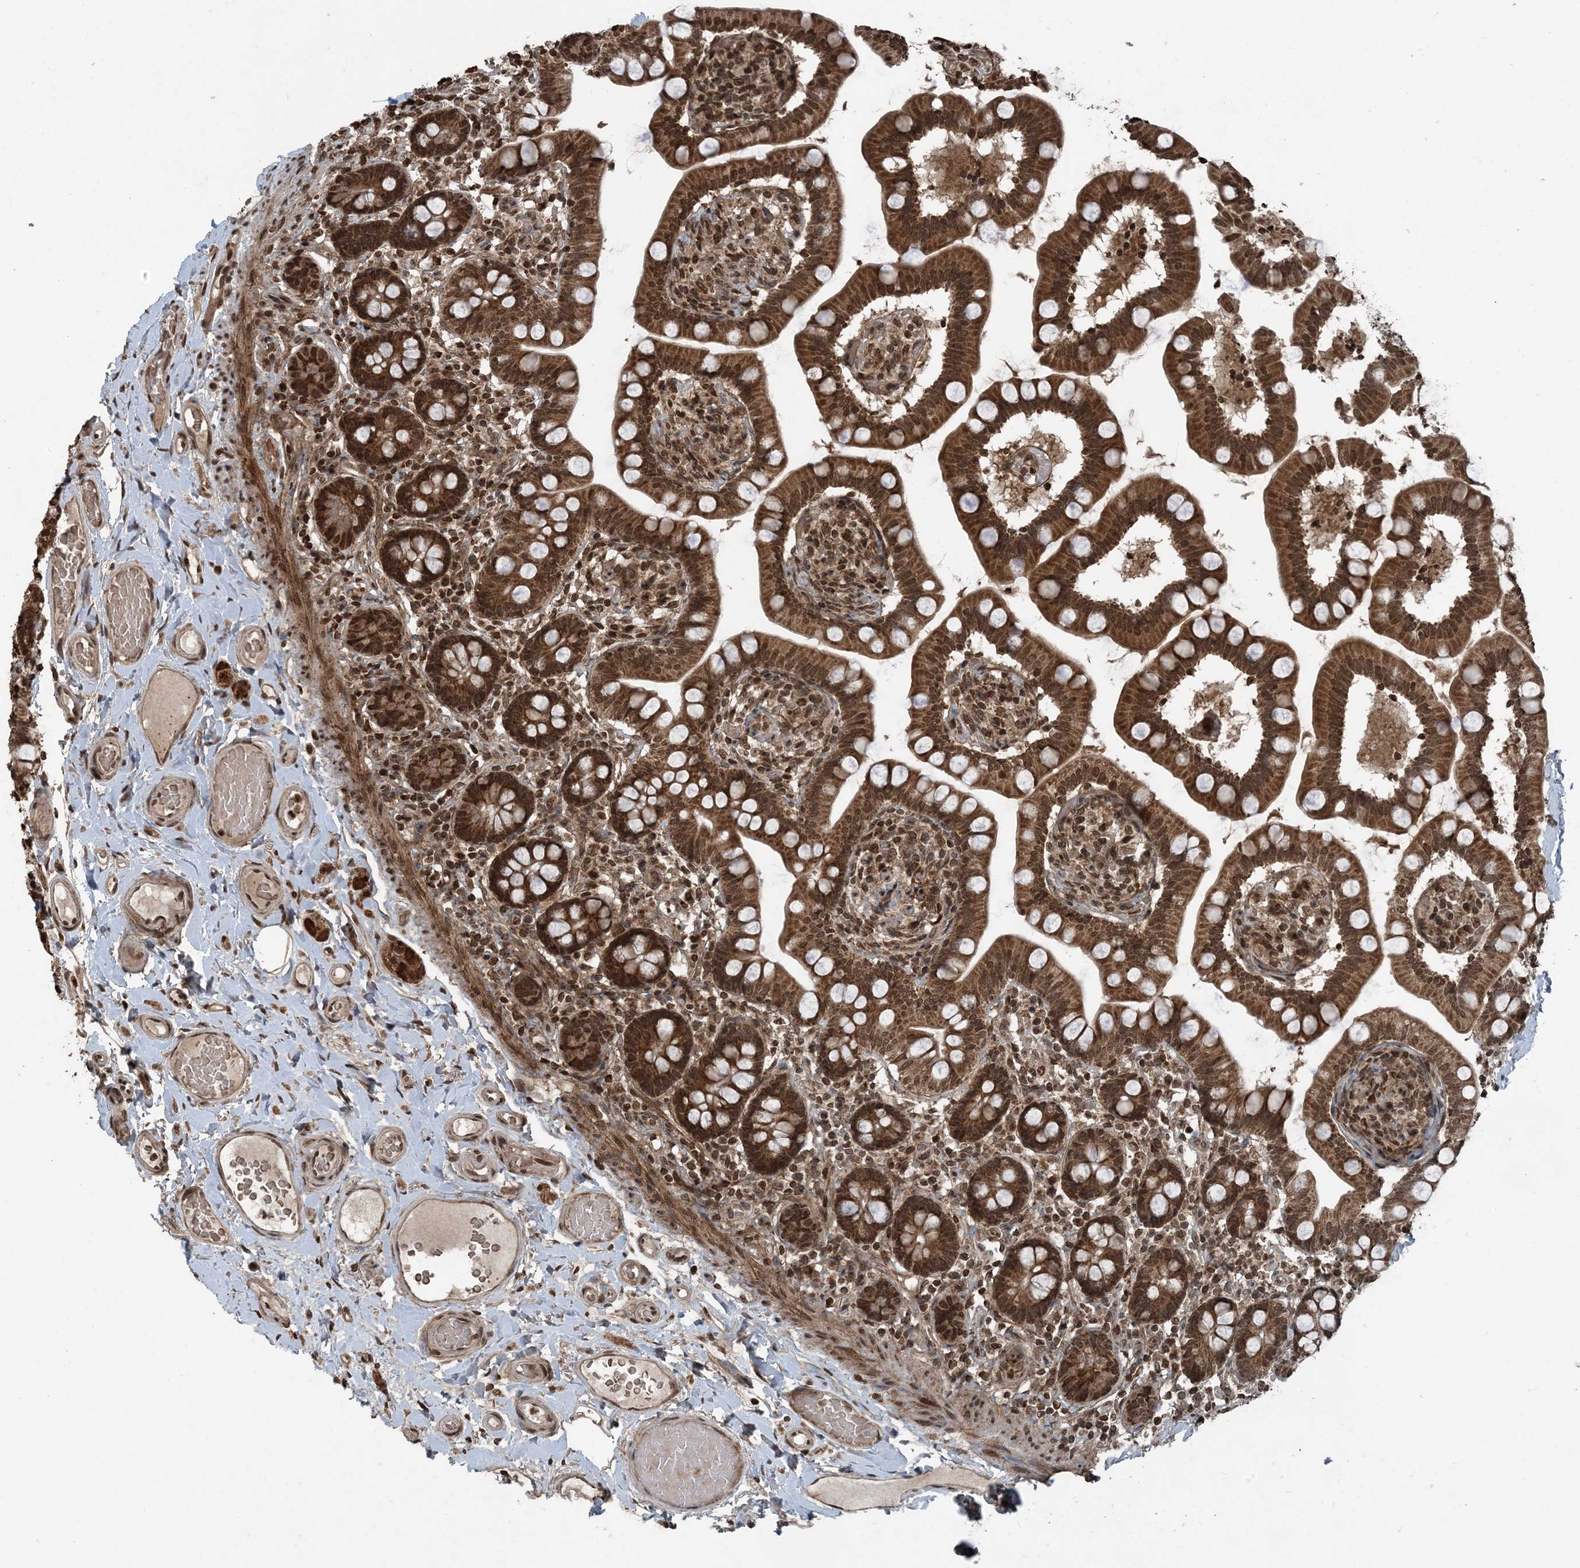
{"staining": {"intensity": "strong", "quantity": ">75%", "location": "cytoplasmic/membranous,nuclear"}, "tissue": "small intestine", "cell_type": "Glandular cells", "image_type": "normal", "snomed": [{"axis": "morphology", "description": "Normal tissue, NOS"}, {"axis": "topography", "description": "Small intestine"}], "caption": "Immunohistochemistry of unremarkable small intestine reveals high levels of strong cytoplasmic/membranous,nuclear positivity in about >75% of glandular cells.", "gene": "ZFAND2B", "patient": {"sex": "female", "age": 64}}